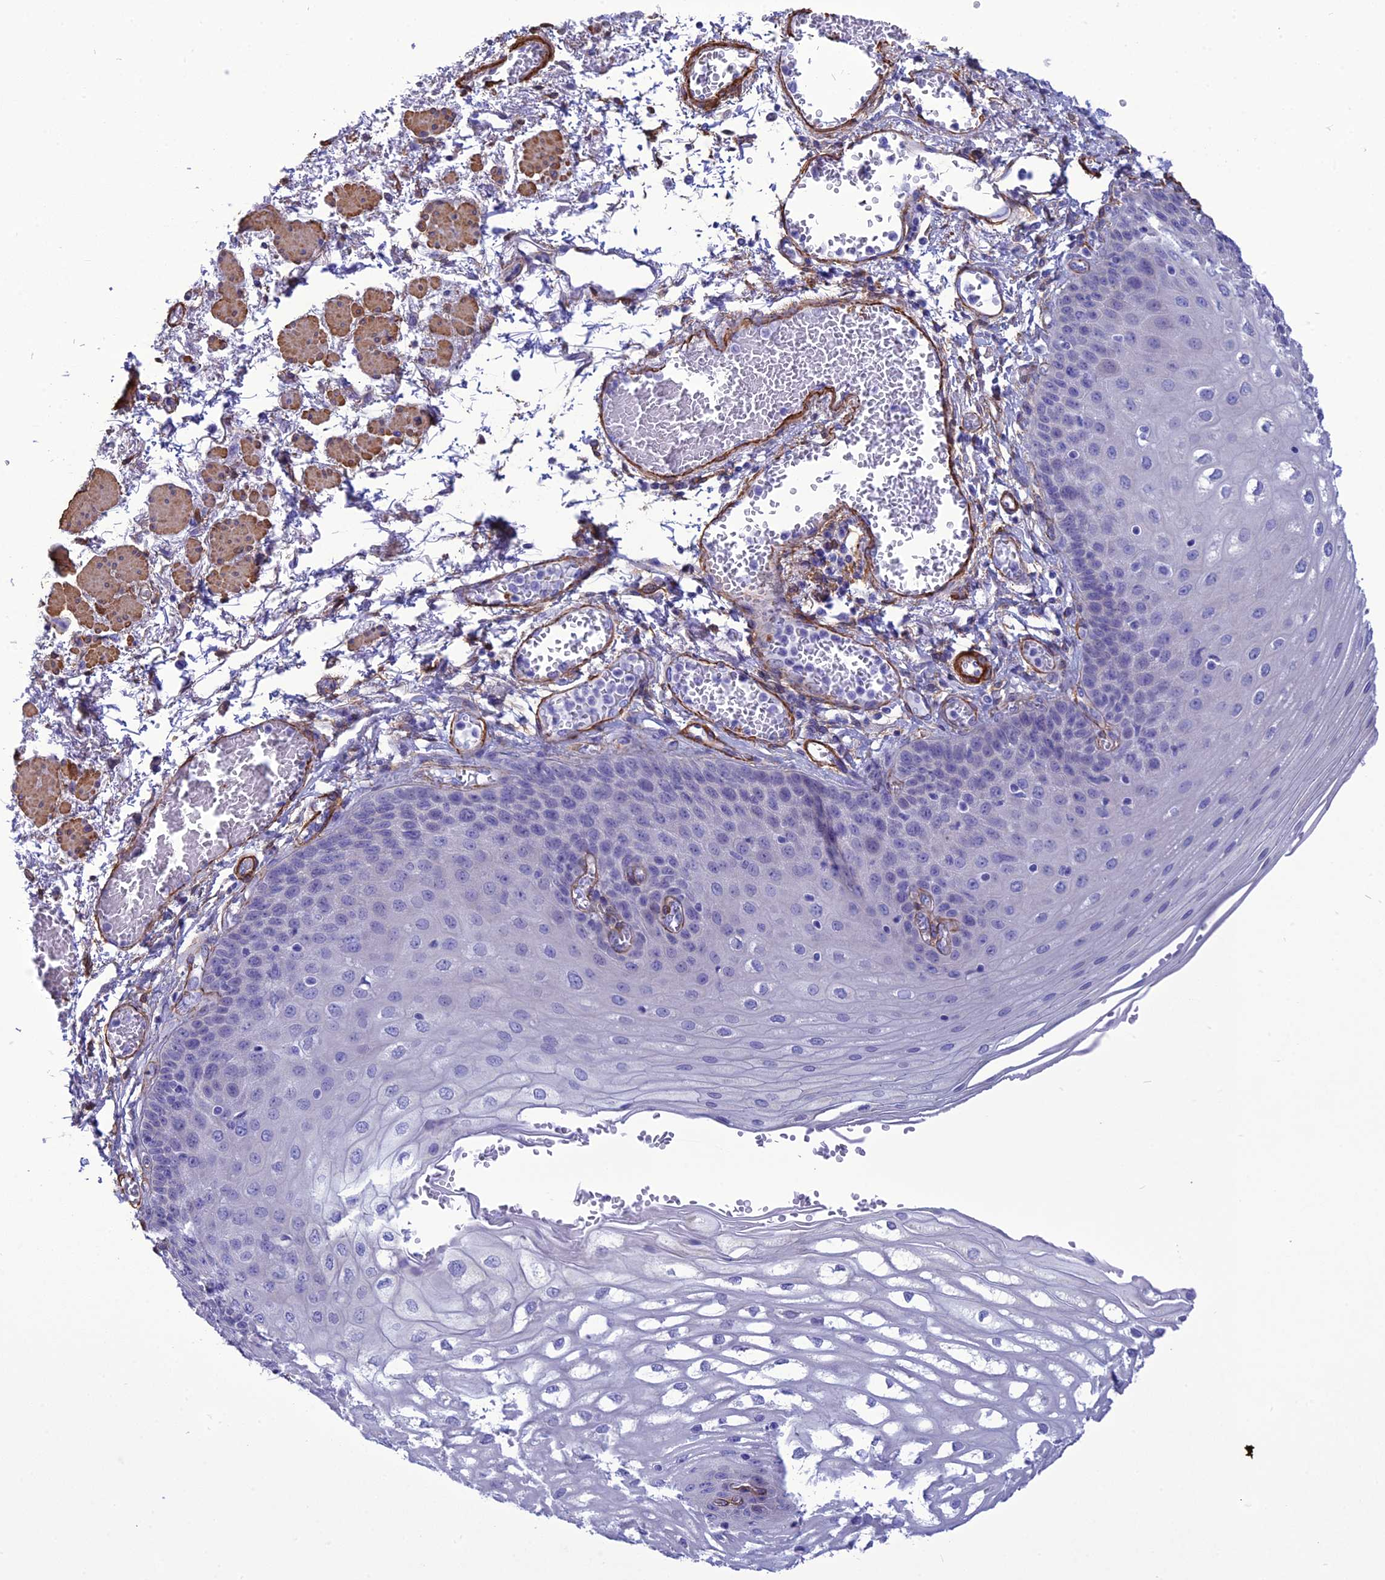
{"staining": {"intensity": "negative", "quantity": "none", "location": "none"}, "tissue": "esophagus", "cell_type": "Squamous epithelial cells", "image_type": "normal", "snomed": [{"axis": "morphology", "description": "Normal tissue, NOS"}, {"axis": "topography", "description": "Esophagus"}], "caption": "Histopathology image shows no protein expression in squamous epithelial cells of normal esophagus. The staining is performed using DAB (3,3'-diaminobenzidine) brown chromogen with nuclei counter-stained in using hematoxylin.", "gene": "NKD1", "patient": {"sex": "male", "age": 81}}